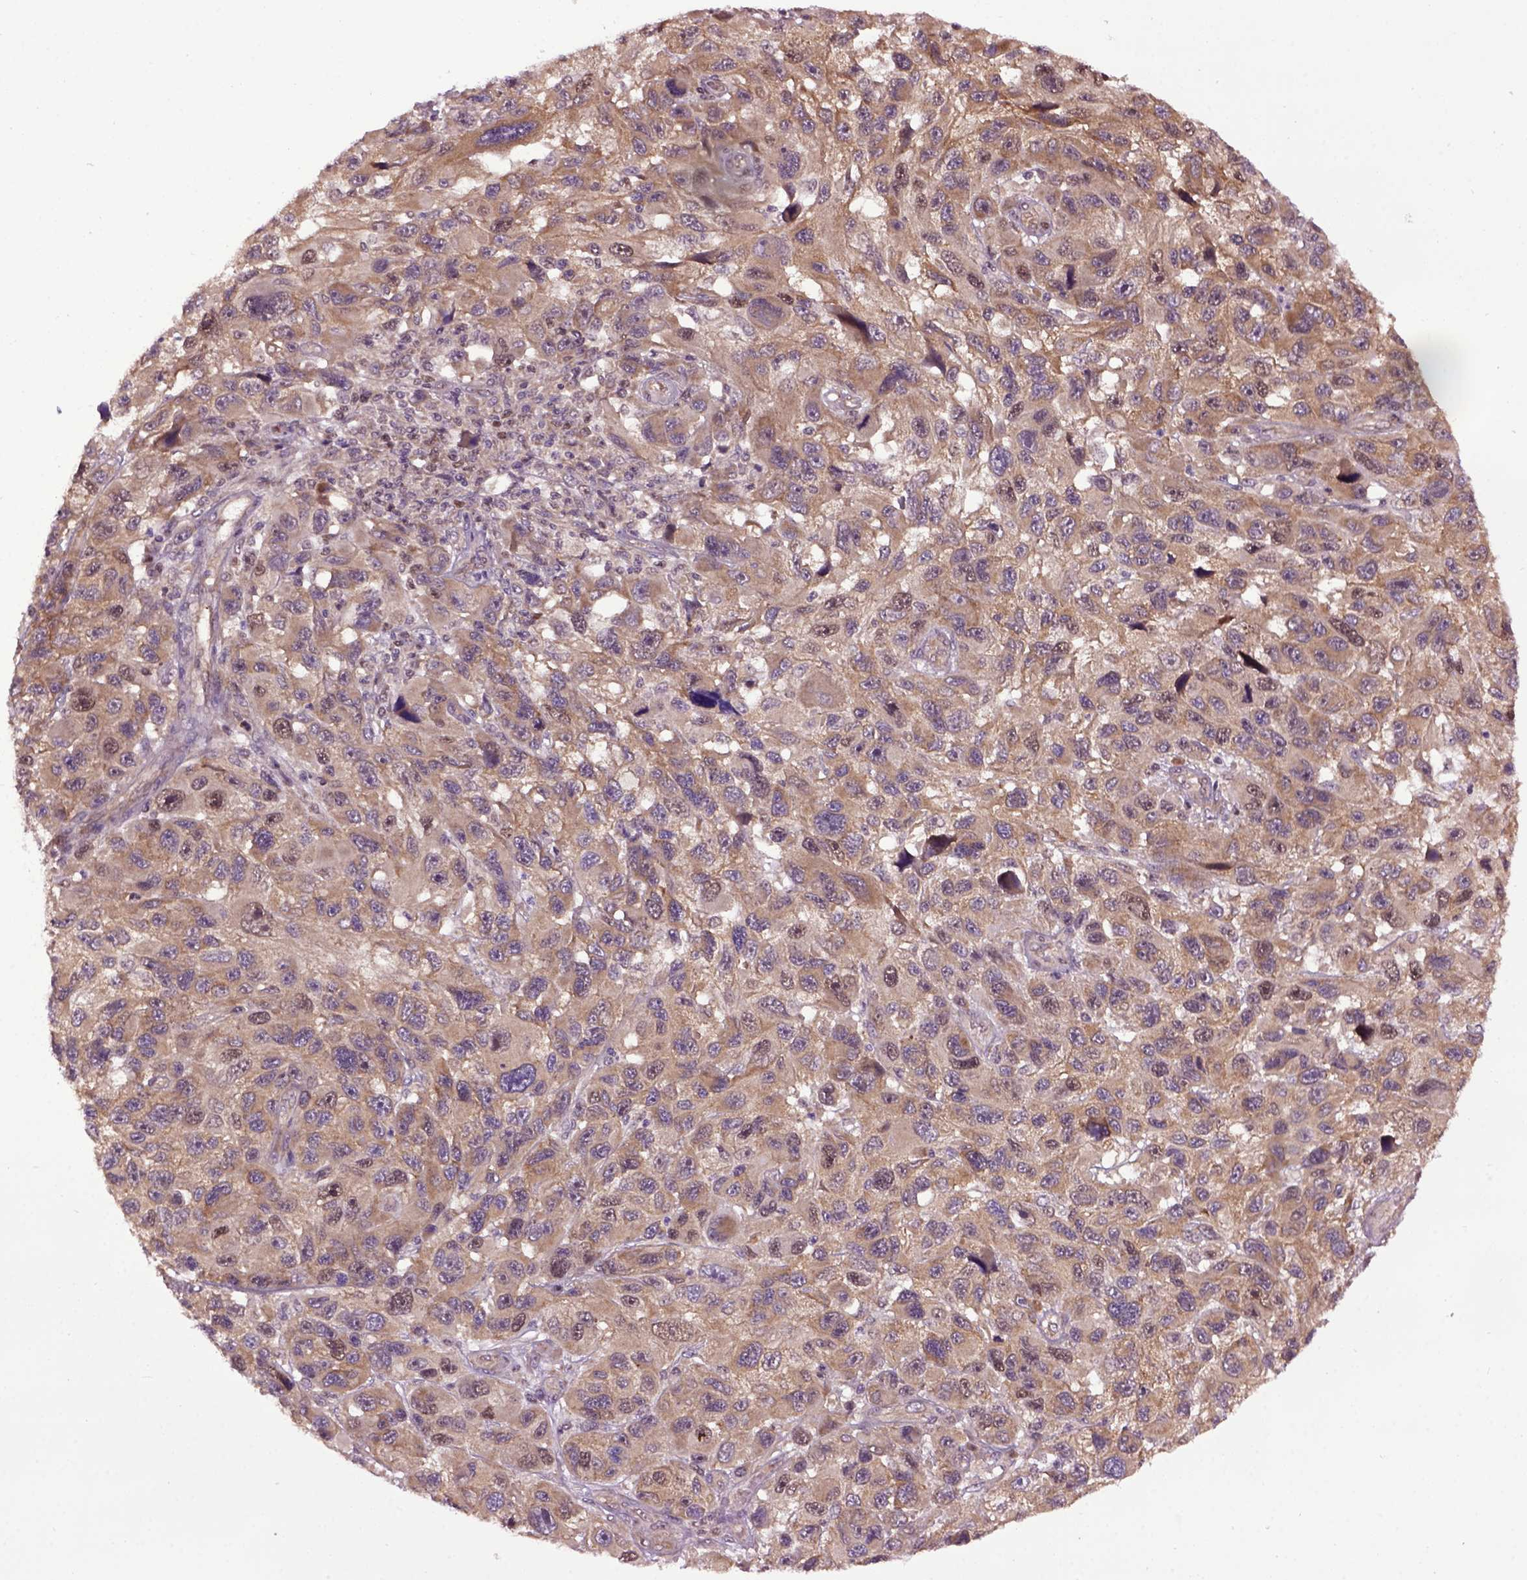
{"staining": {"intensity": "moderate", "quantity": ">75%", "location": "cytoplasmic/membranous"}, "tissue": "melanoma", "cell_type": "Tumor cells", "image_type": "cancer", "snomed": [{"axis": "morphology", "description": "Malignant melanoma, NOS"}, {"axis": "topography", "description": "Skin"}], "caption": "About >75% of tumor cells in human malignant melanoma show moderate cytoplasmic/membranous protein staining as visualized by brown immunohistochemical staining.", "gene": "WDR48", "patient": {"sex": "male", "age": 53}}